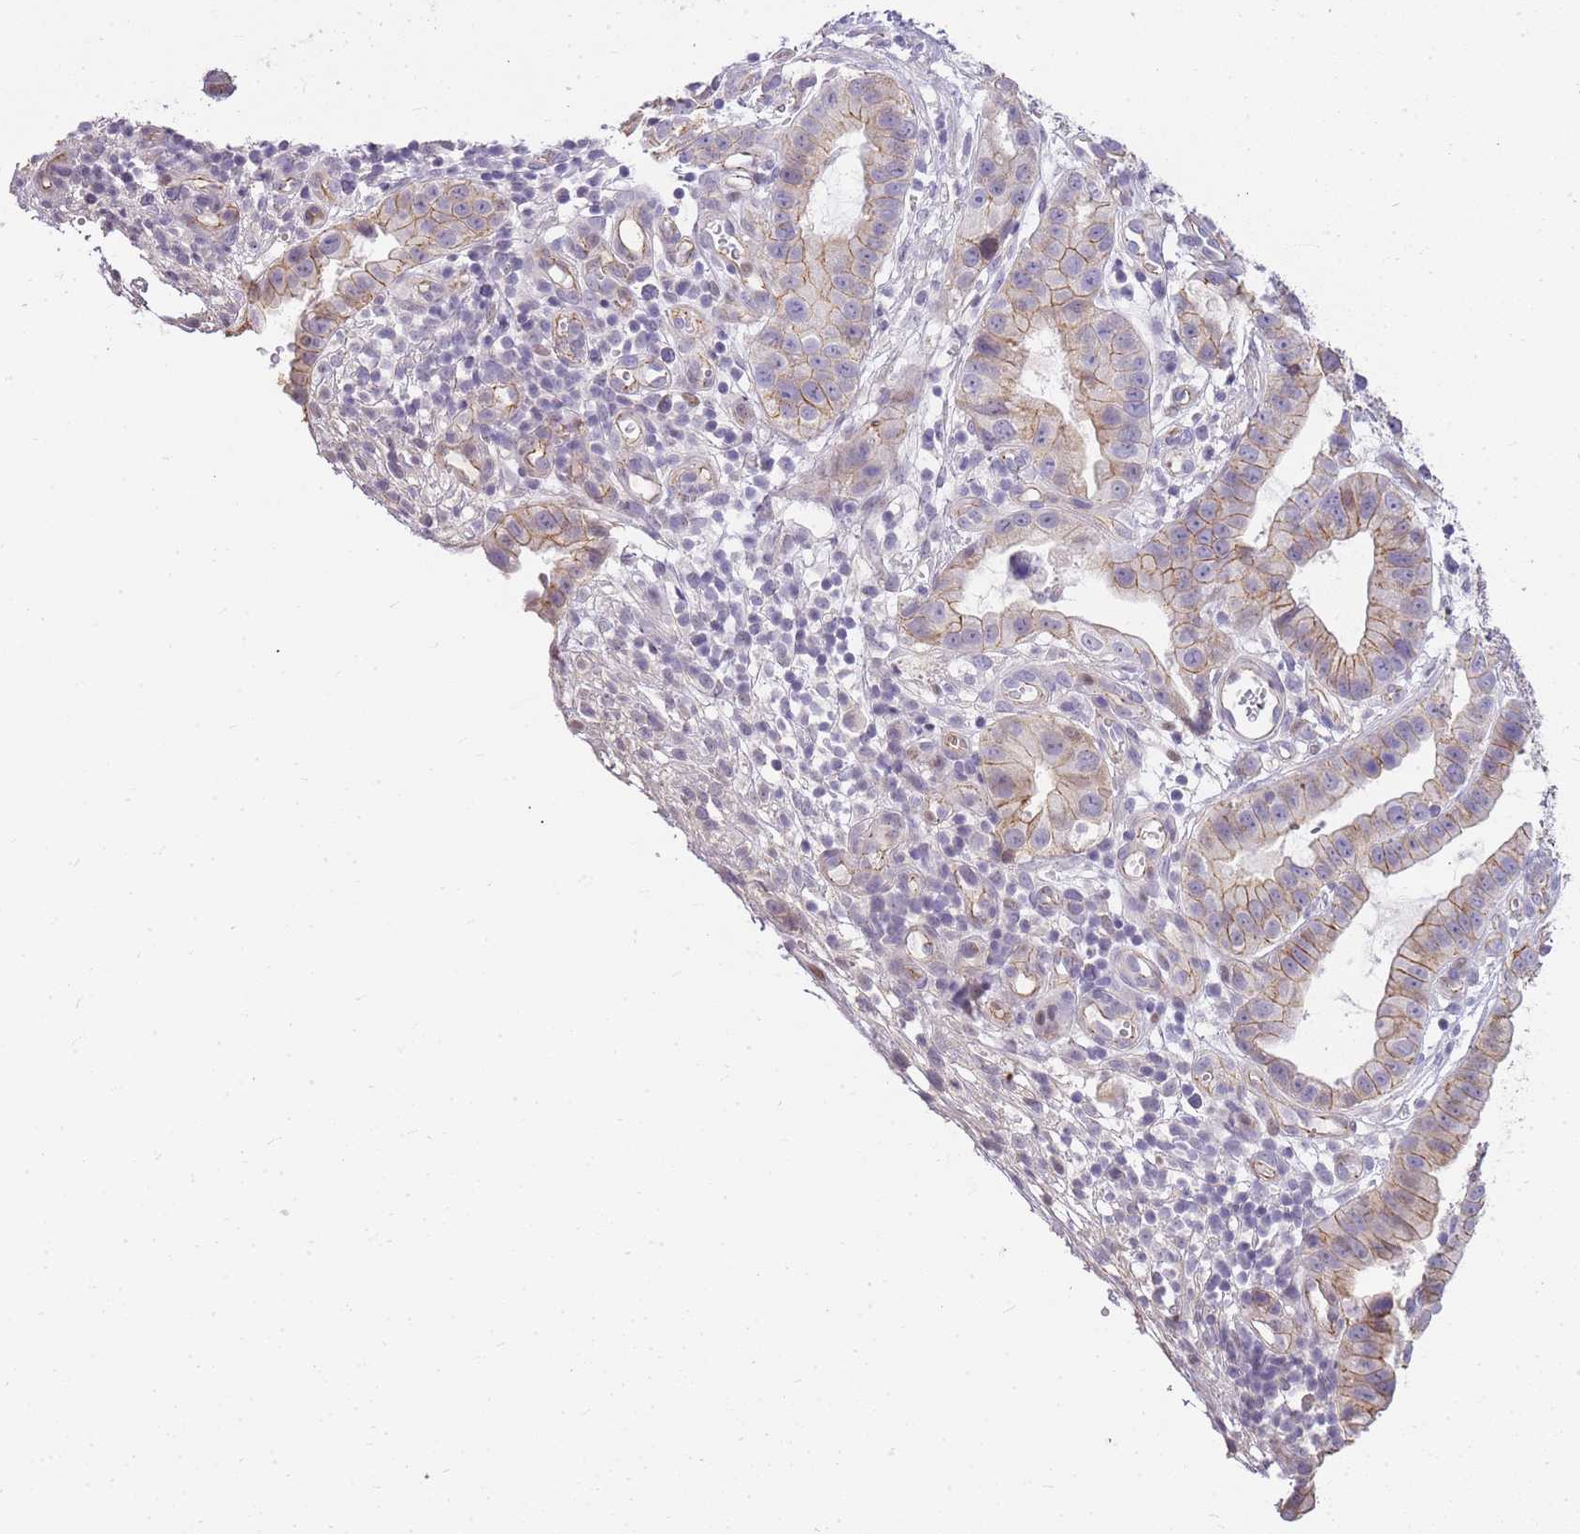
{"staining": {"intensity": "moderate", "quantity": "25%-75%", "location": "cytoplasmic/membranous"}, "tissue": "stomach cancer", "cell_type": "Tumor cells", "image_type": "cancer", "snomed": [{"axis": "morphology", "description": "Adenocarcinoma, NOS"}, {"axis": "topography", "description": "Stomach"}], "caption": "Protein expression analysis of stomach cancer shows moderate cytoplasmic/membranous expression in approximately 25%-75% of tumor cells.", "gene": "CLBA1", "patient": {"sex": "male", "age": 55}}